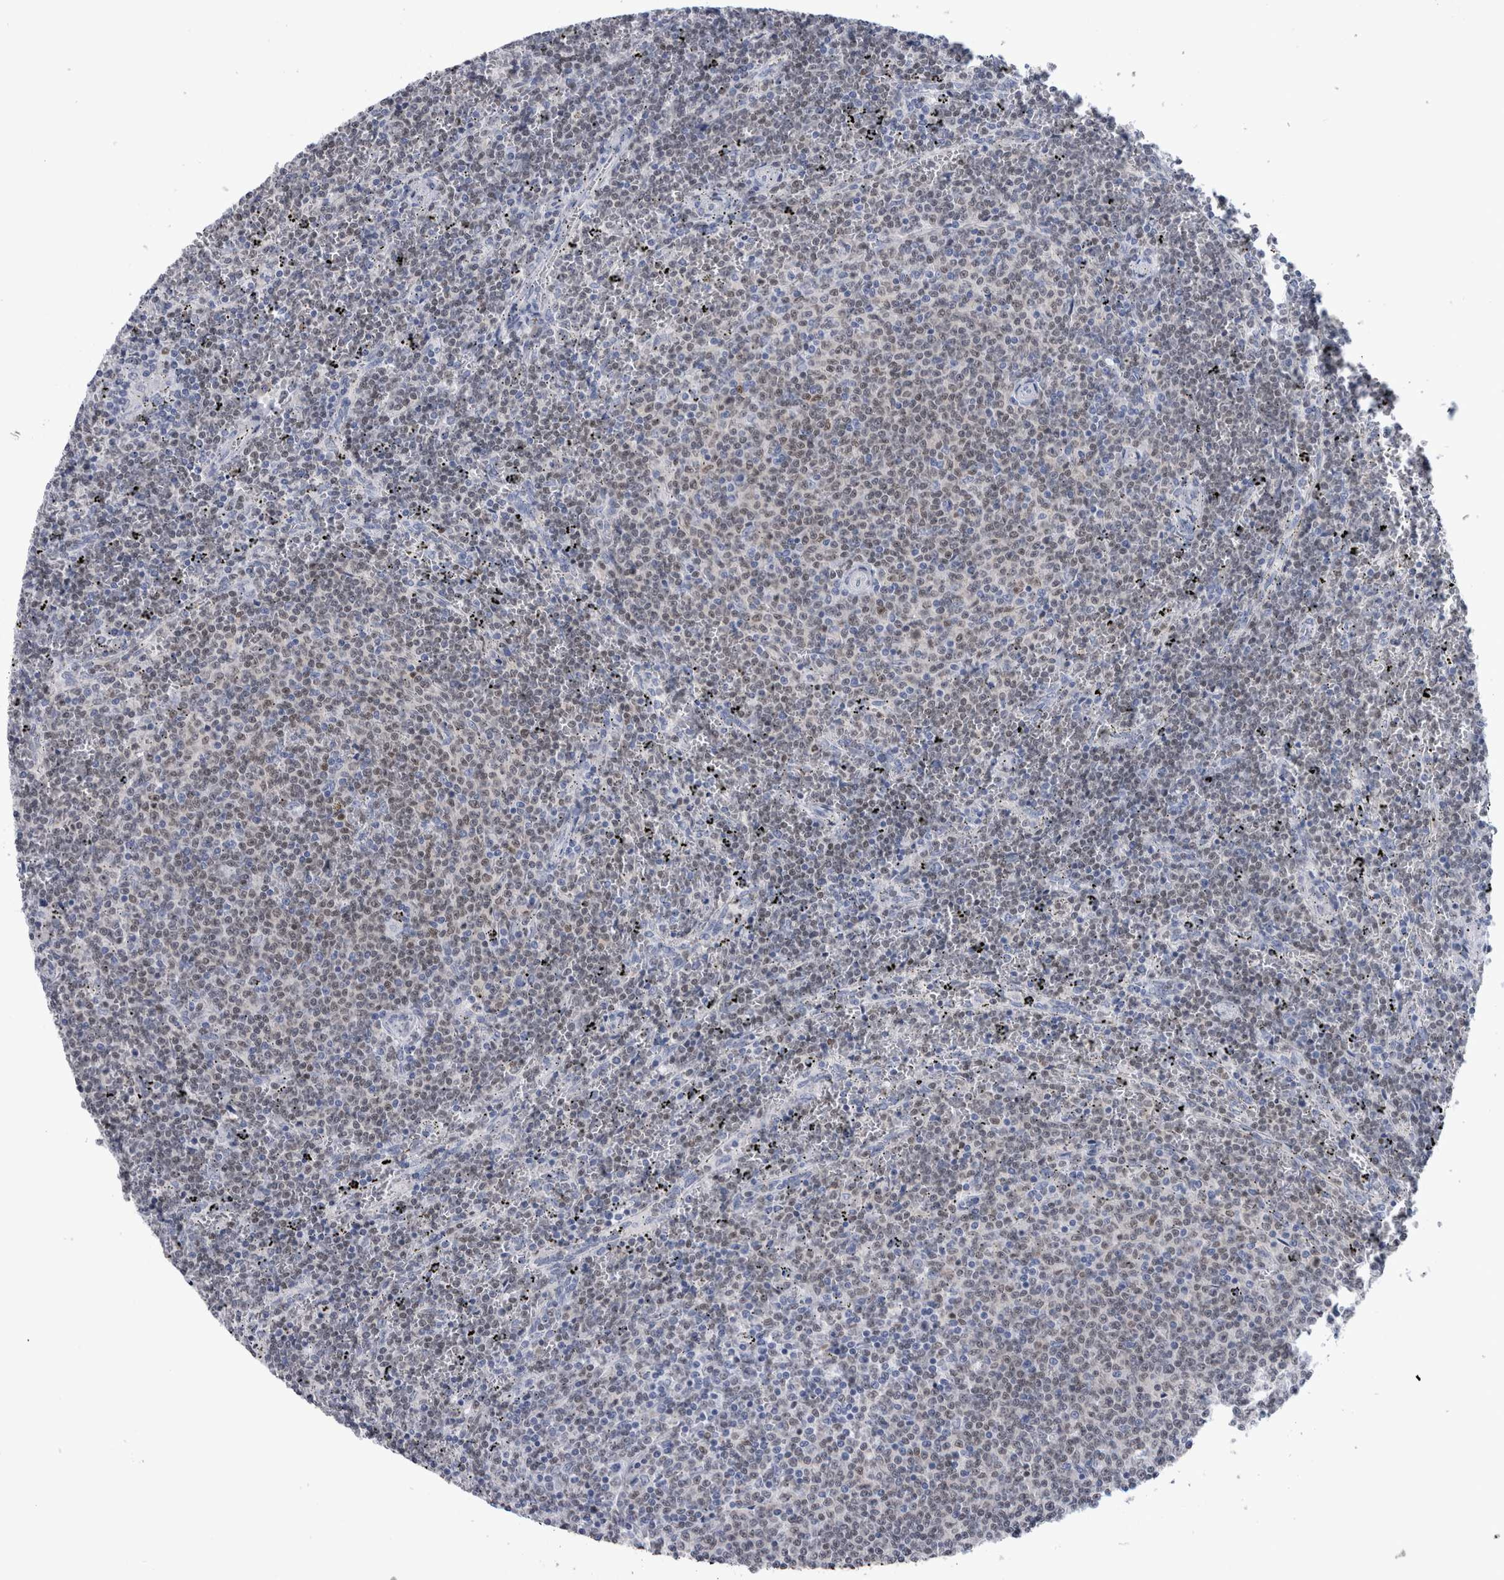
{"staining": {"intensity": "weak", "quantity": "25%-75%", "location": "nuclear"}, "tissue": "lymphoma", "cell_type": "Tumor cells", "image_type": "cancer", "snomed": [{"axis": "morphology", "description": "Malignant lymphoma, non-Hodgkin's type, Low grade"}, {"axis": "topography", "description": "Spleen"}], "caption": "An image of low-grade malignant lymphoma, non-Hodgkin's type stained for a protein reveals weak nuclear brown staining in tumor cells.", "gene": "PAX5", "patient": {"sex": "female", "age": 50}}